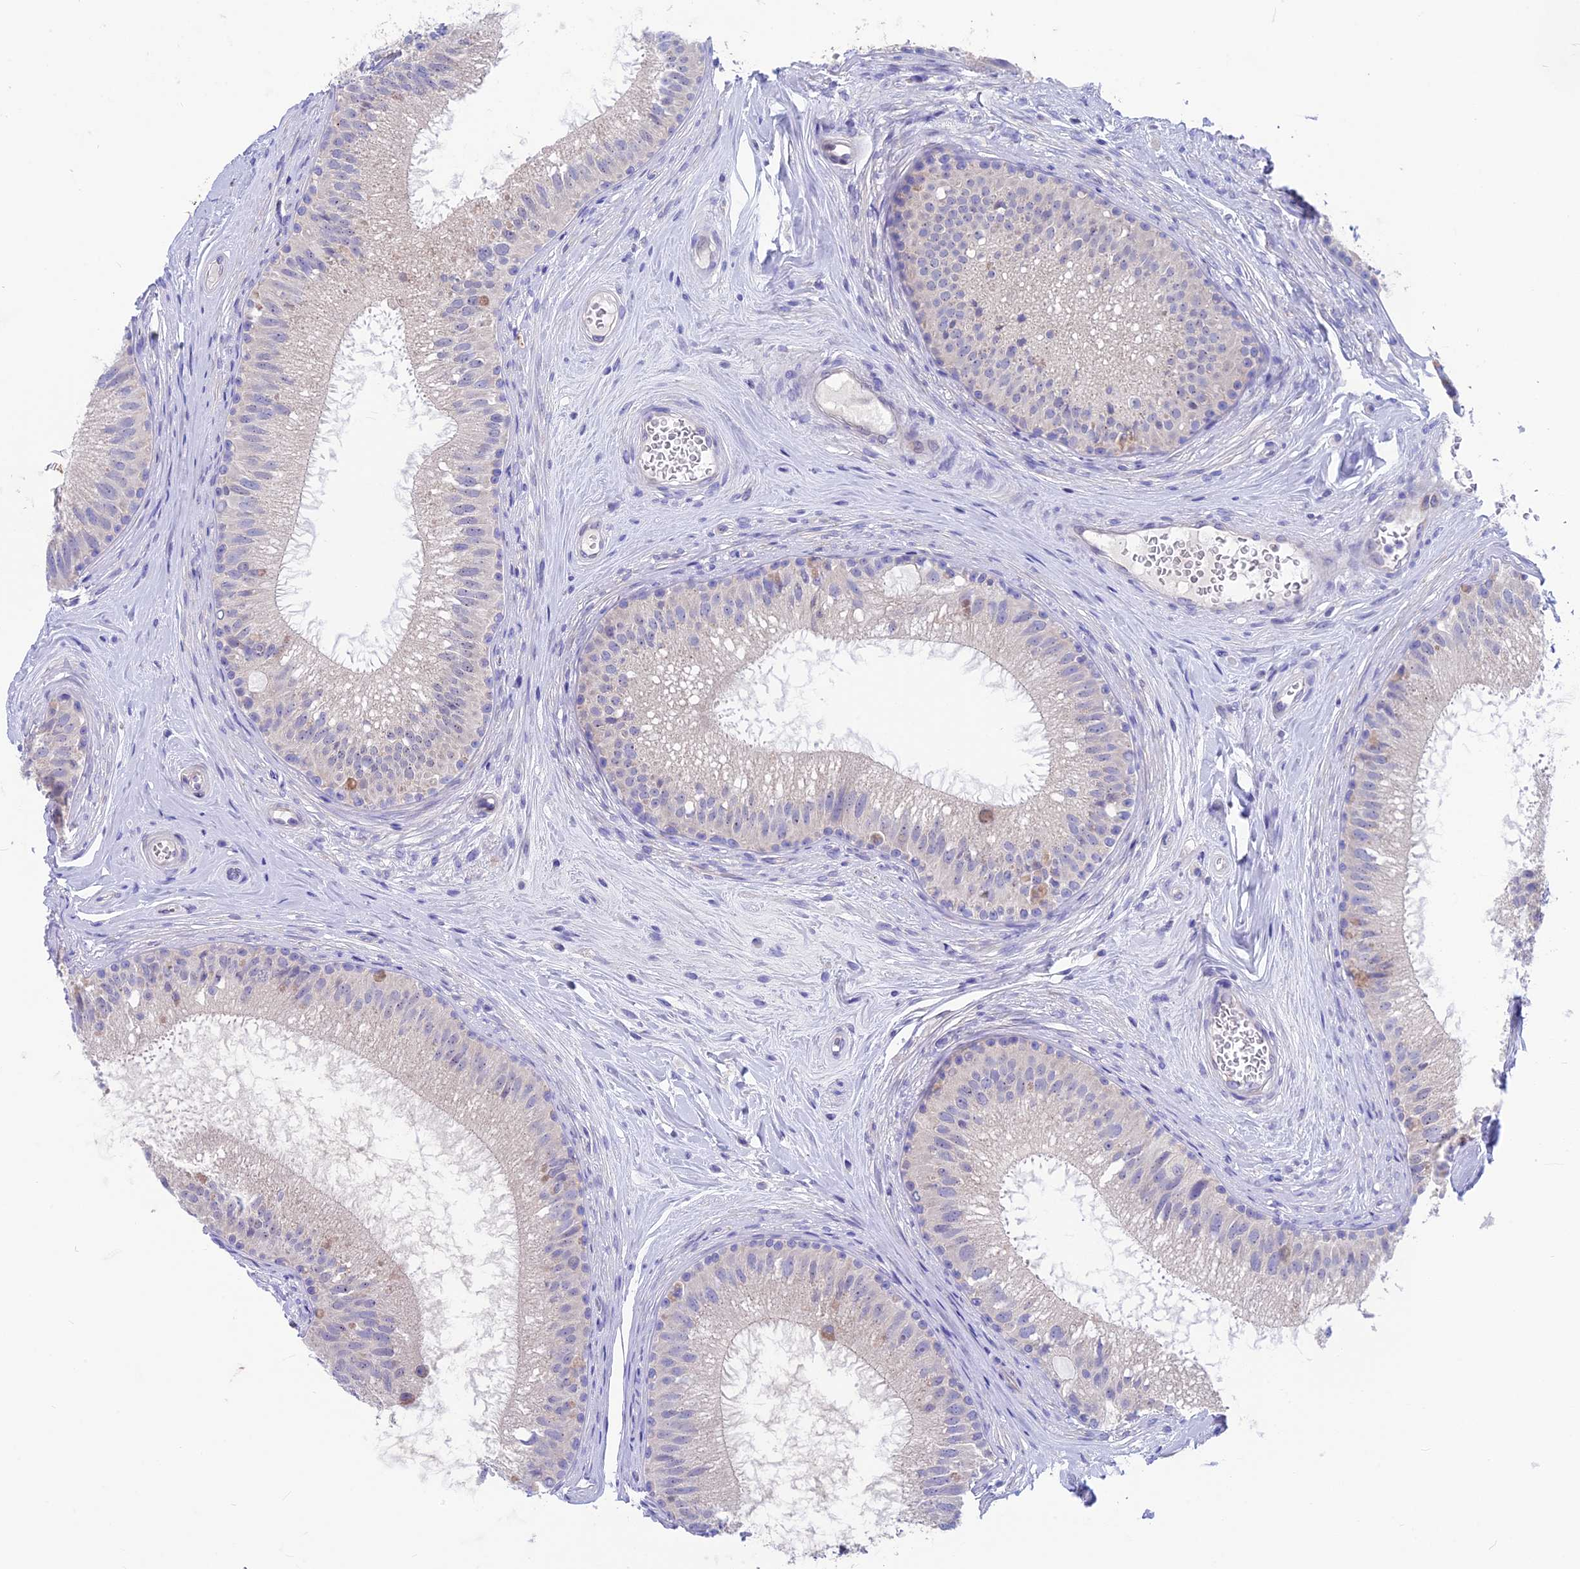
{"staining": {"intensity": "negative", "quantity": "none", "location": "none"}, "tissue": "epididymis", "cell_type": "Glandular cells", "image_type": "normal", "snomed": [{"axis": "morphology", "description": "Normal tissue, NOS"}, {"axis": "topography", "description": "Epididymis"}], "caption": "Immunohistochemical staining of normal epididymis displays no significant staining in glandular cells. (Stains: DAB IHC with hematoxylin counter stain, Microscopy: brightfield microscopy at high magnification).", "gene": "SNTN", "patient": {"sex": "male", "age": 33}}